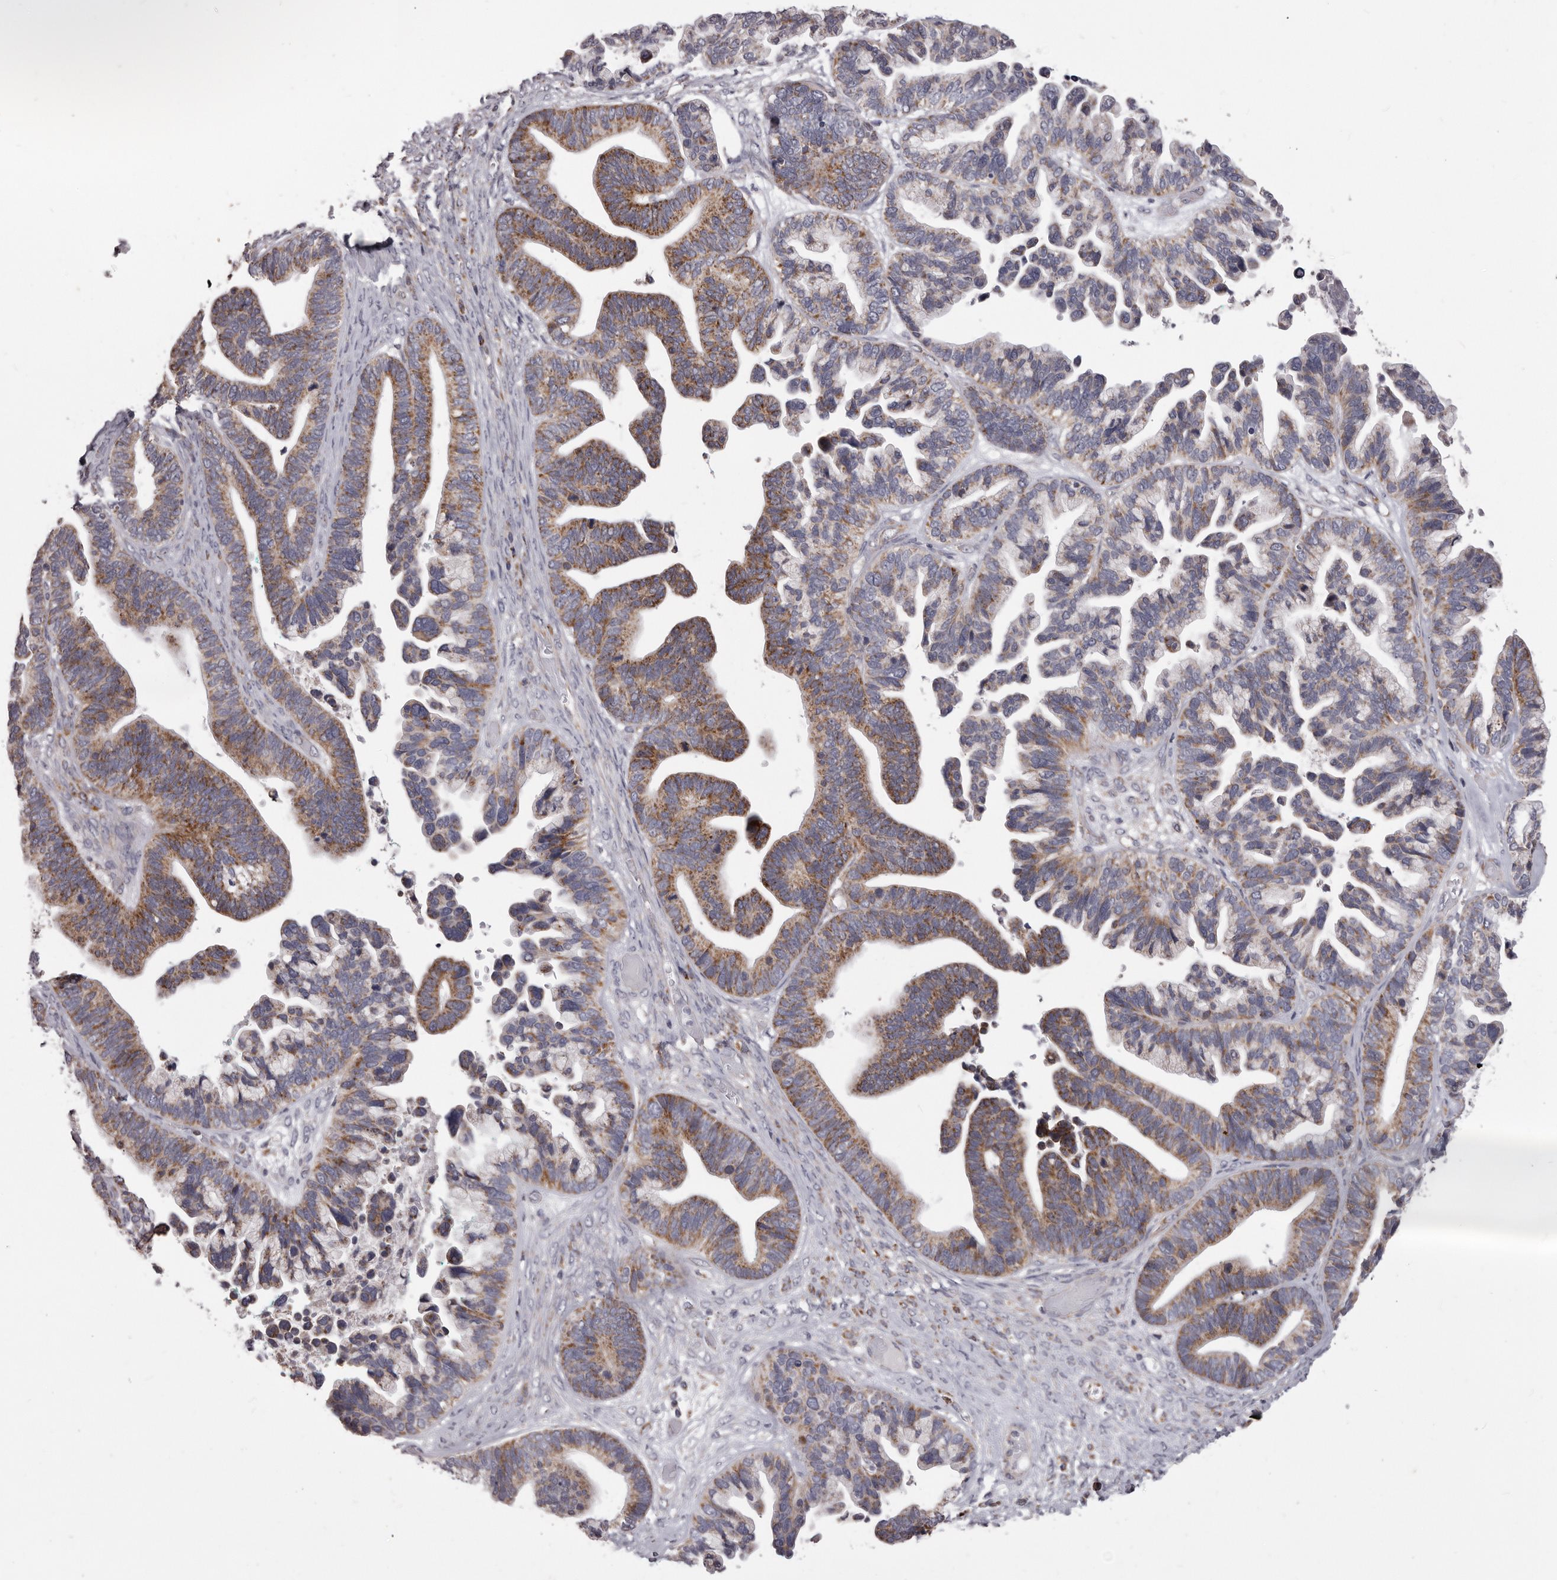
{"staining": {"intensity": "moderate", "quantity": ">75%", "location": "cytoplasmic/membranous"}, "tissue": "ovarian cancer", "cell_type": "Tumor cells", "image_type": "cancer", "snomed": [{"axis": "morphology", "description": "Cystadenocarcinoma, serous, NOS"}, {"axis": "topography", "description": "Ovary"}], "caption": "This histopathology image exhibits ovarian cancer (serous cystadenocarcinoma) stained with IHC to label a protein in brown. The cytoplasmic/membranous of tumor cells show moderate positivity for the protein. Nuclei are counter-stained blue.", "gene": "PRMT2", "patient": {"sex": "female", "age": 56}}